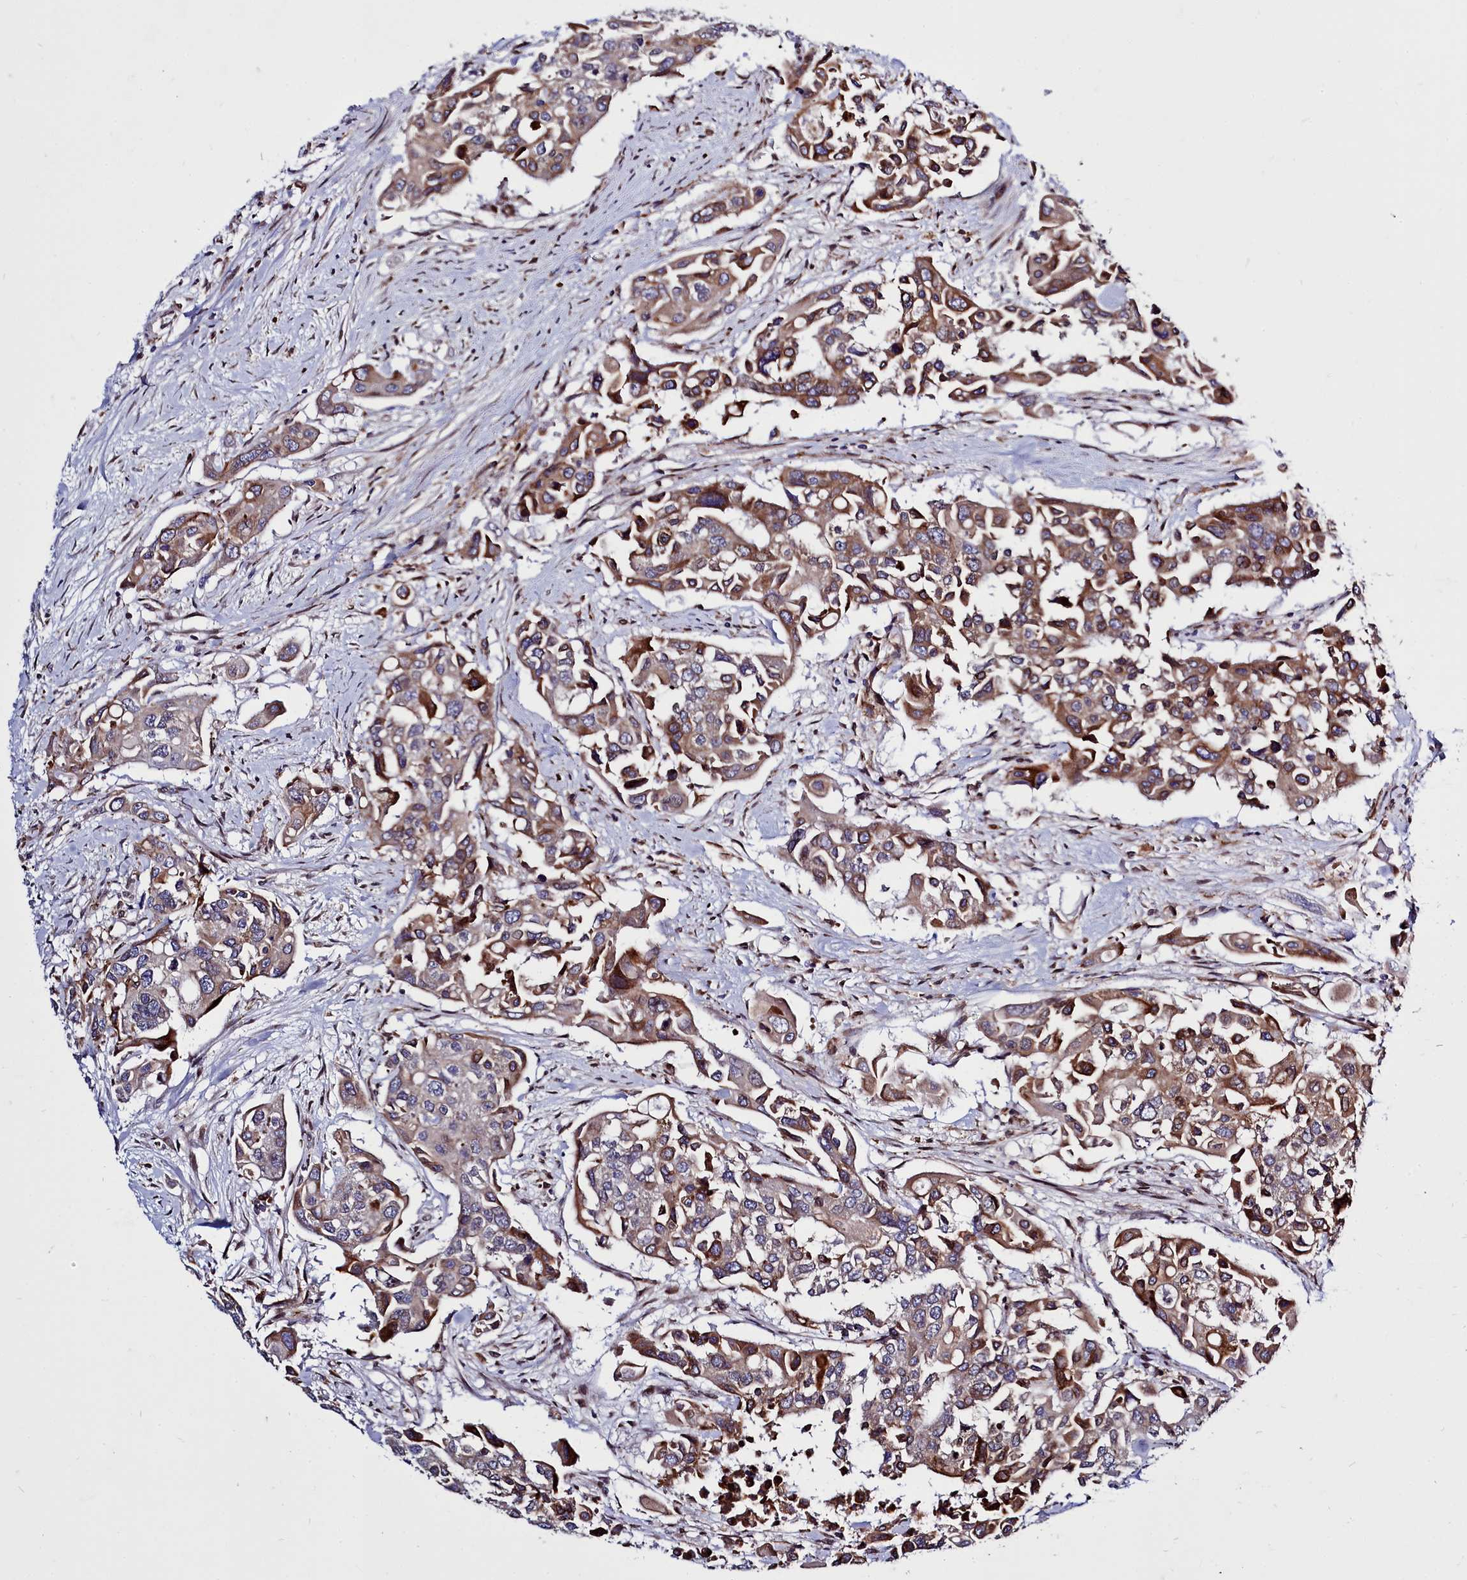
{"staining": {"intensity": "moderate", "quantity": "25%-75%", "location": "cytoplasmic/membranous"}, "tissue": "colorectal cancer", "cell_type": "Tumor cells", "image_type": "cancer", "snomed": [{"axis": "morphology", "description": "Adenocarcinoma, NOS"}, {"axis": "topography", "description": "Colon"}], "caption": "Tumor cells demonstrate medium levels of moderate cytoplasmic/membranous expression in about 25%-75% of cells in human adenocarcinoma (colorectal).", "gene": "RAPGEF4", "patient": {"sex": "male", "age": 77}}